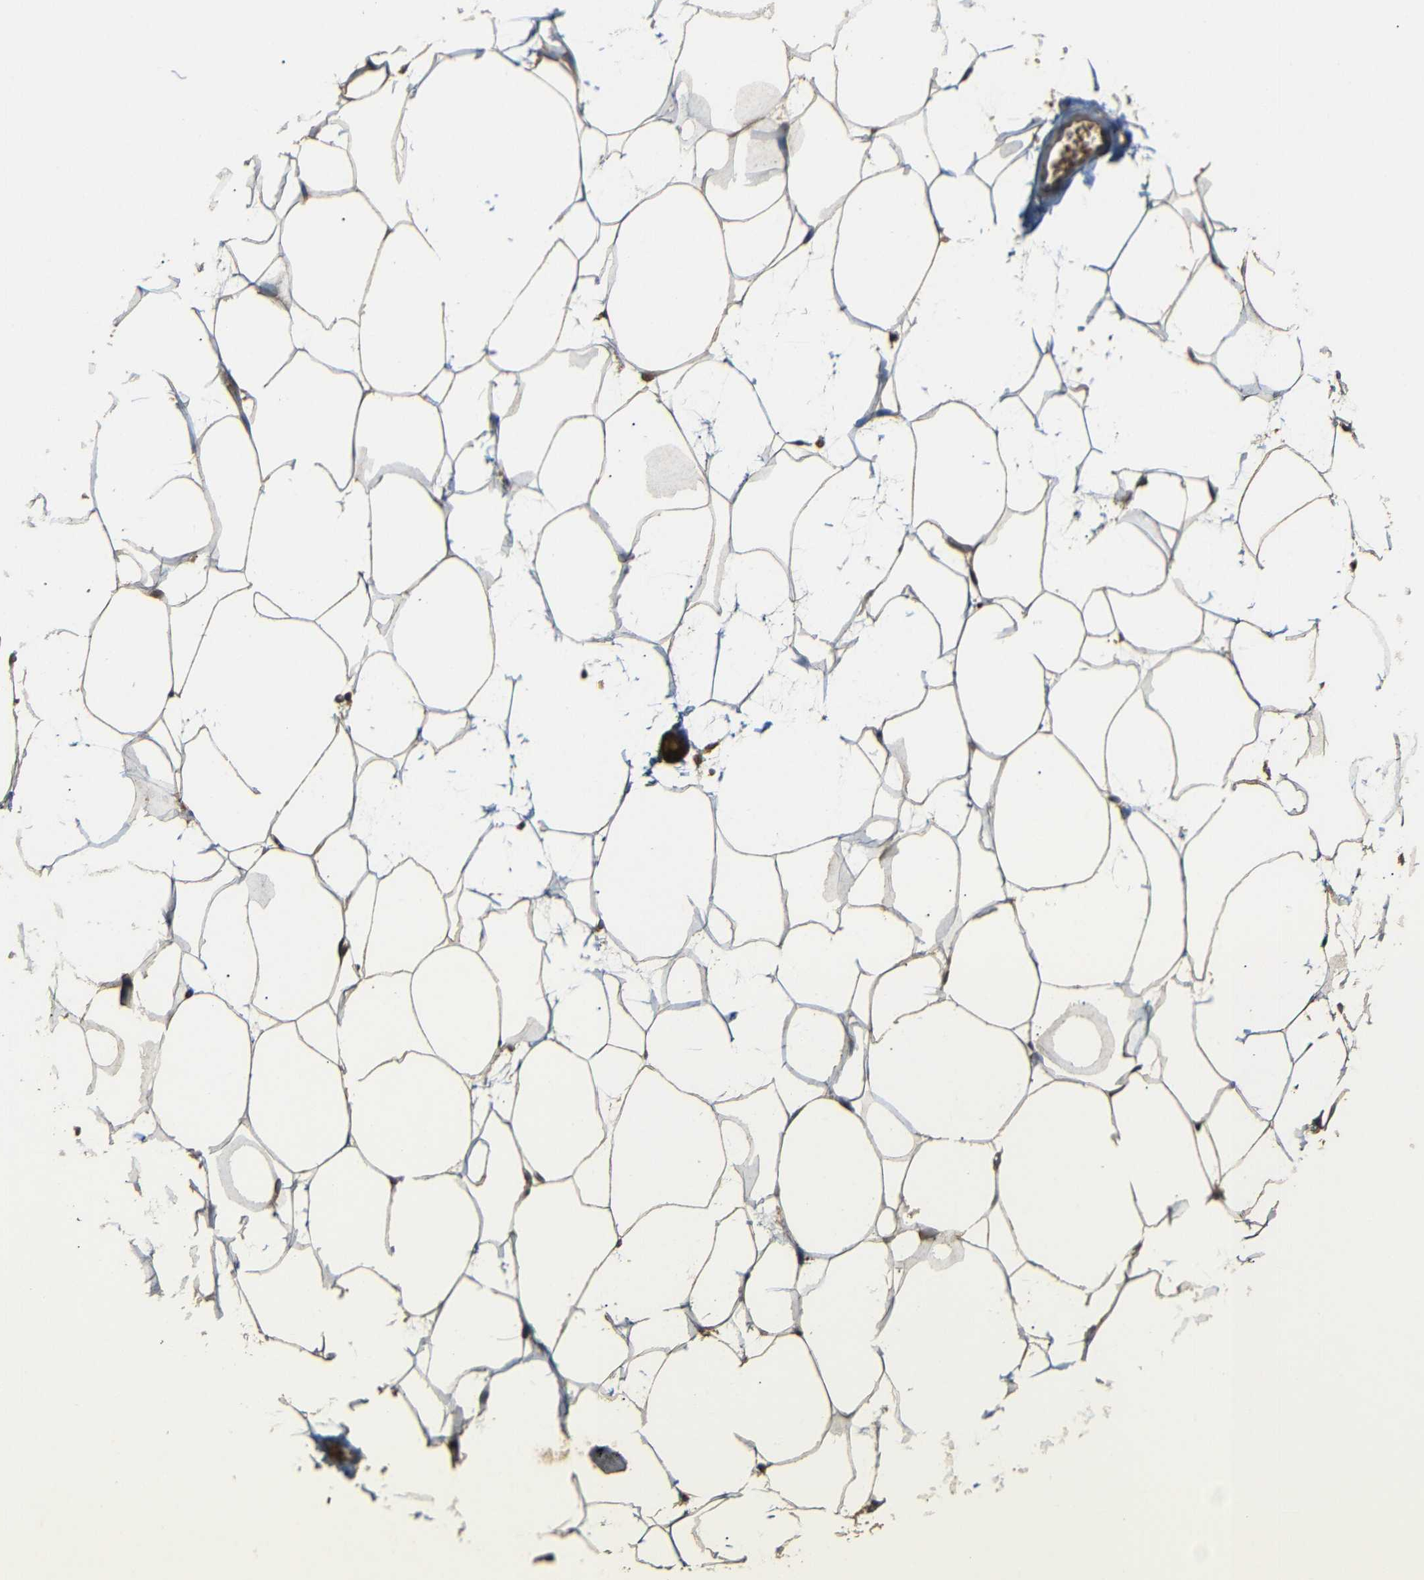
{"staining": {"intensity": "moderate", "quantity": ">75%", "location": "cytoplasmic/membranous"}, "tissue": "adipose tissue", "cell_type": "Adipocytes", "image_type": "normal", "snomed": [{"axis": "morphology", "description": "Normal tissue, NOS"}, {"axis": "topography", "description": "Breast"}, {"axis": "topography", "description": "Adipose tissue"}], "caption": "The immunohistochemical stain highlights moderate cytoplasmic/membranous expression in adipocytes of benign adipose tissue. The protein of interest is stained brown, and the nuclei are stained in blue (DAB (3,3'-diaminobenzidine) IHC with brightfield microscopy, high magnification).", "gene": "EPHB2", "patient": {"sex": "female", "age": 25}}